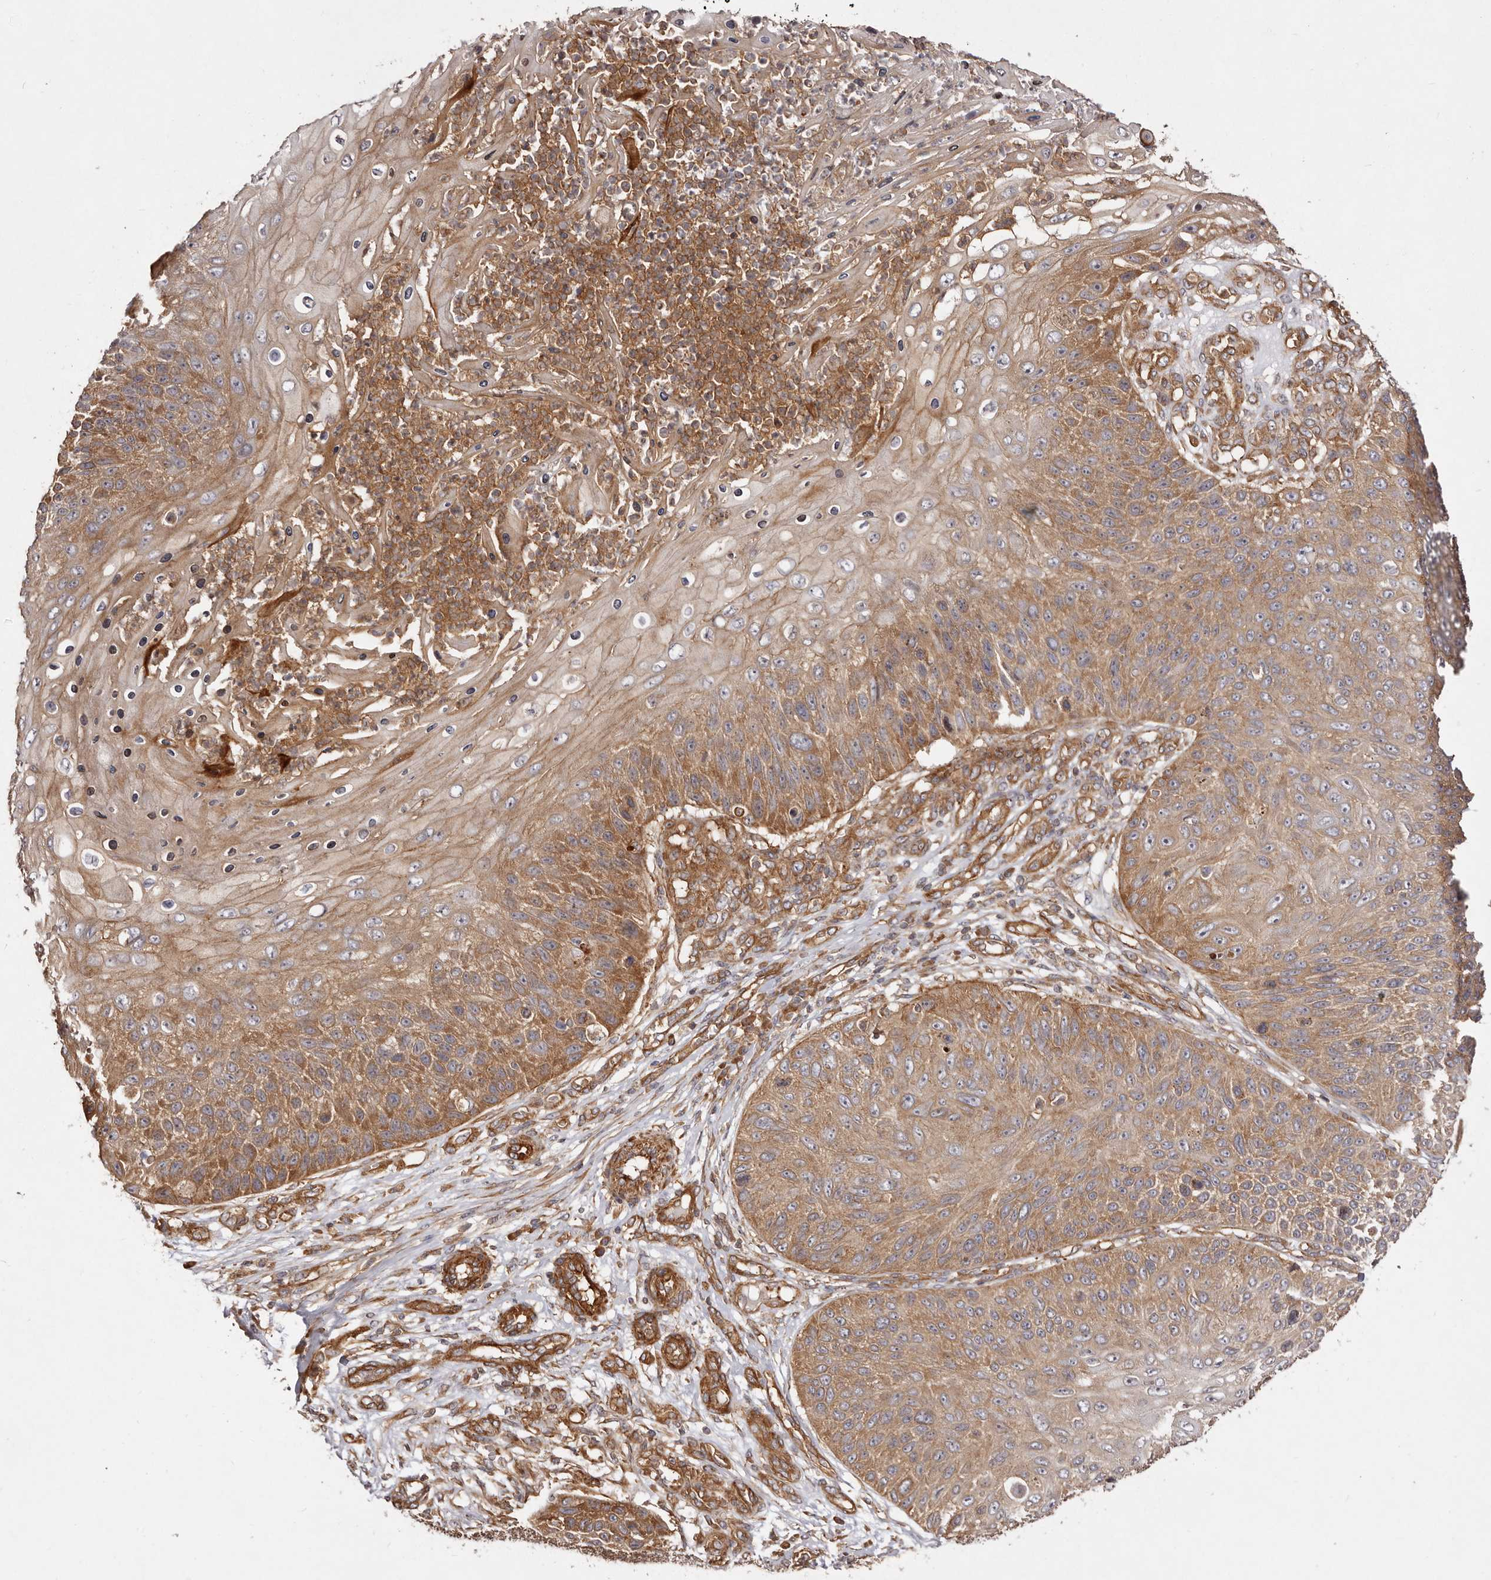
{"staining": {"intensity": "moderate", "quantity": ">75%", "location": "cytoplasmic/membranous"}, "tissue": "skin cancer", "cell_type": "Tumor cells", "image_type": "cancer", "snomed": [{"axis": "morphology", "description": "Squamous cell carcinoma, NOS"}, {"axis": "topography", "description": "Skin"}], "caption": "Skin cancer (squamous cell carcinoma) tissue demonstrates moderate cytoplasmic/membranous expression in approximately >75% of tumor cells, visualized by immunohistochemistry.", "gene": "RPS6", "patient": {"sex": "female", "age": 88}}